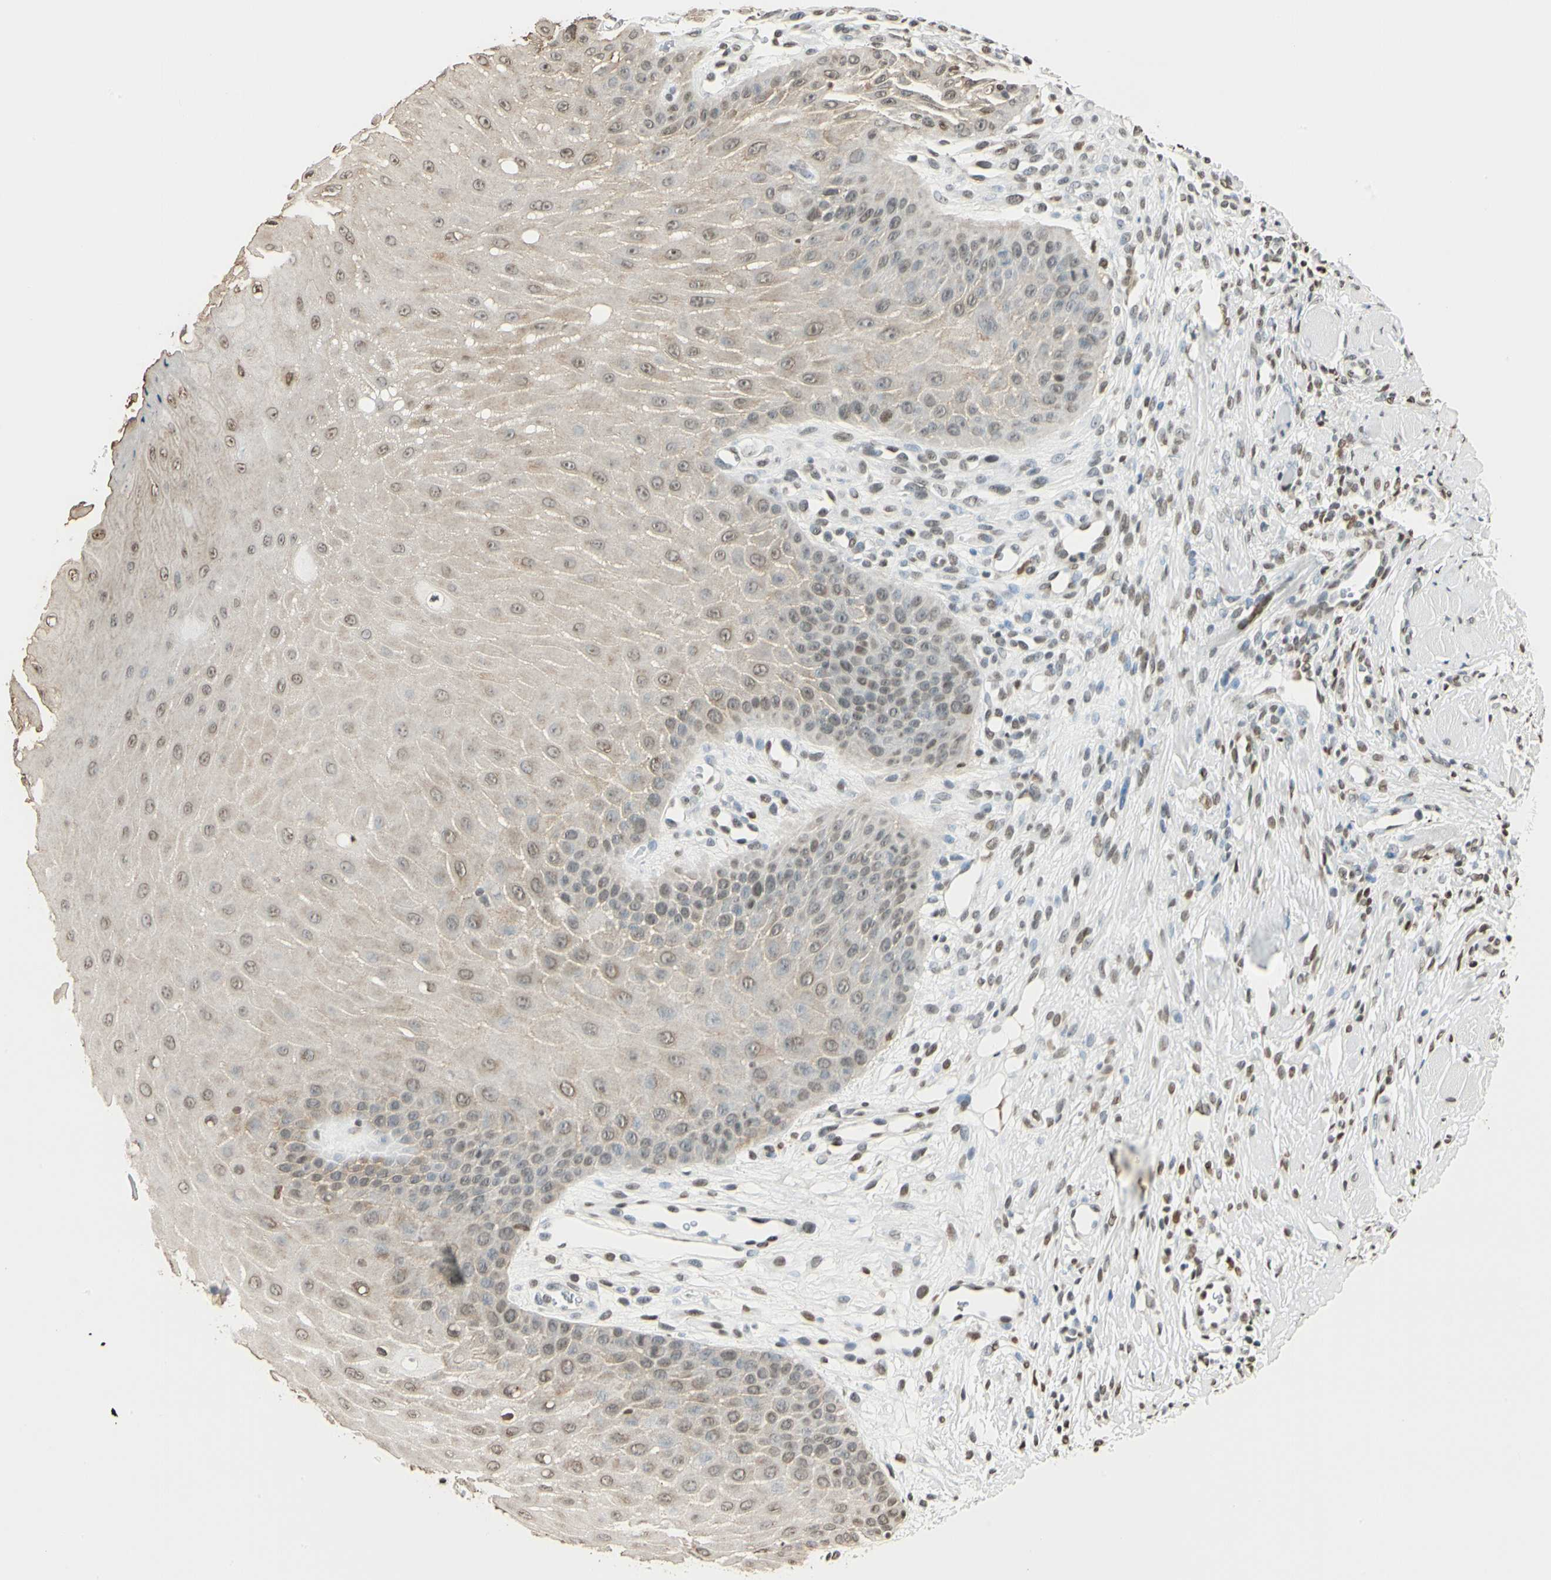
{"staining": {"intensity": "moderate", "quantity": "25%-75%", "location": "cytoplasmic/membranous,nuclear"}, "tissue": "oral mucosa", "cell_type": "Squamous epithelial cells", "image_type": "normal", "snomed": [{"axis": "morphology", "description": "Normal tissue, NOS"}, {"axis": "topography", "description": "Oral tissue"}], "caption": "The image displays staining of benign oral mucosa, revealing moderate cytoplasmic/membranous,nuclear protein positivity (brown color) within squamous epithelial cells. (Brightfield microscopy of DAB IHC at high magnification).", "gene": "FANCG", "patient": {"sex": "female", "age": 47}}